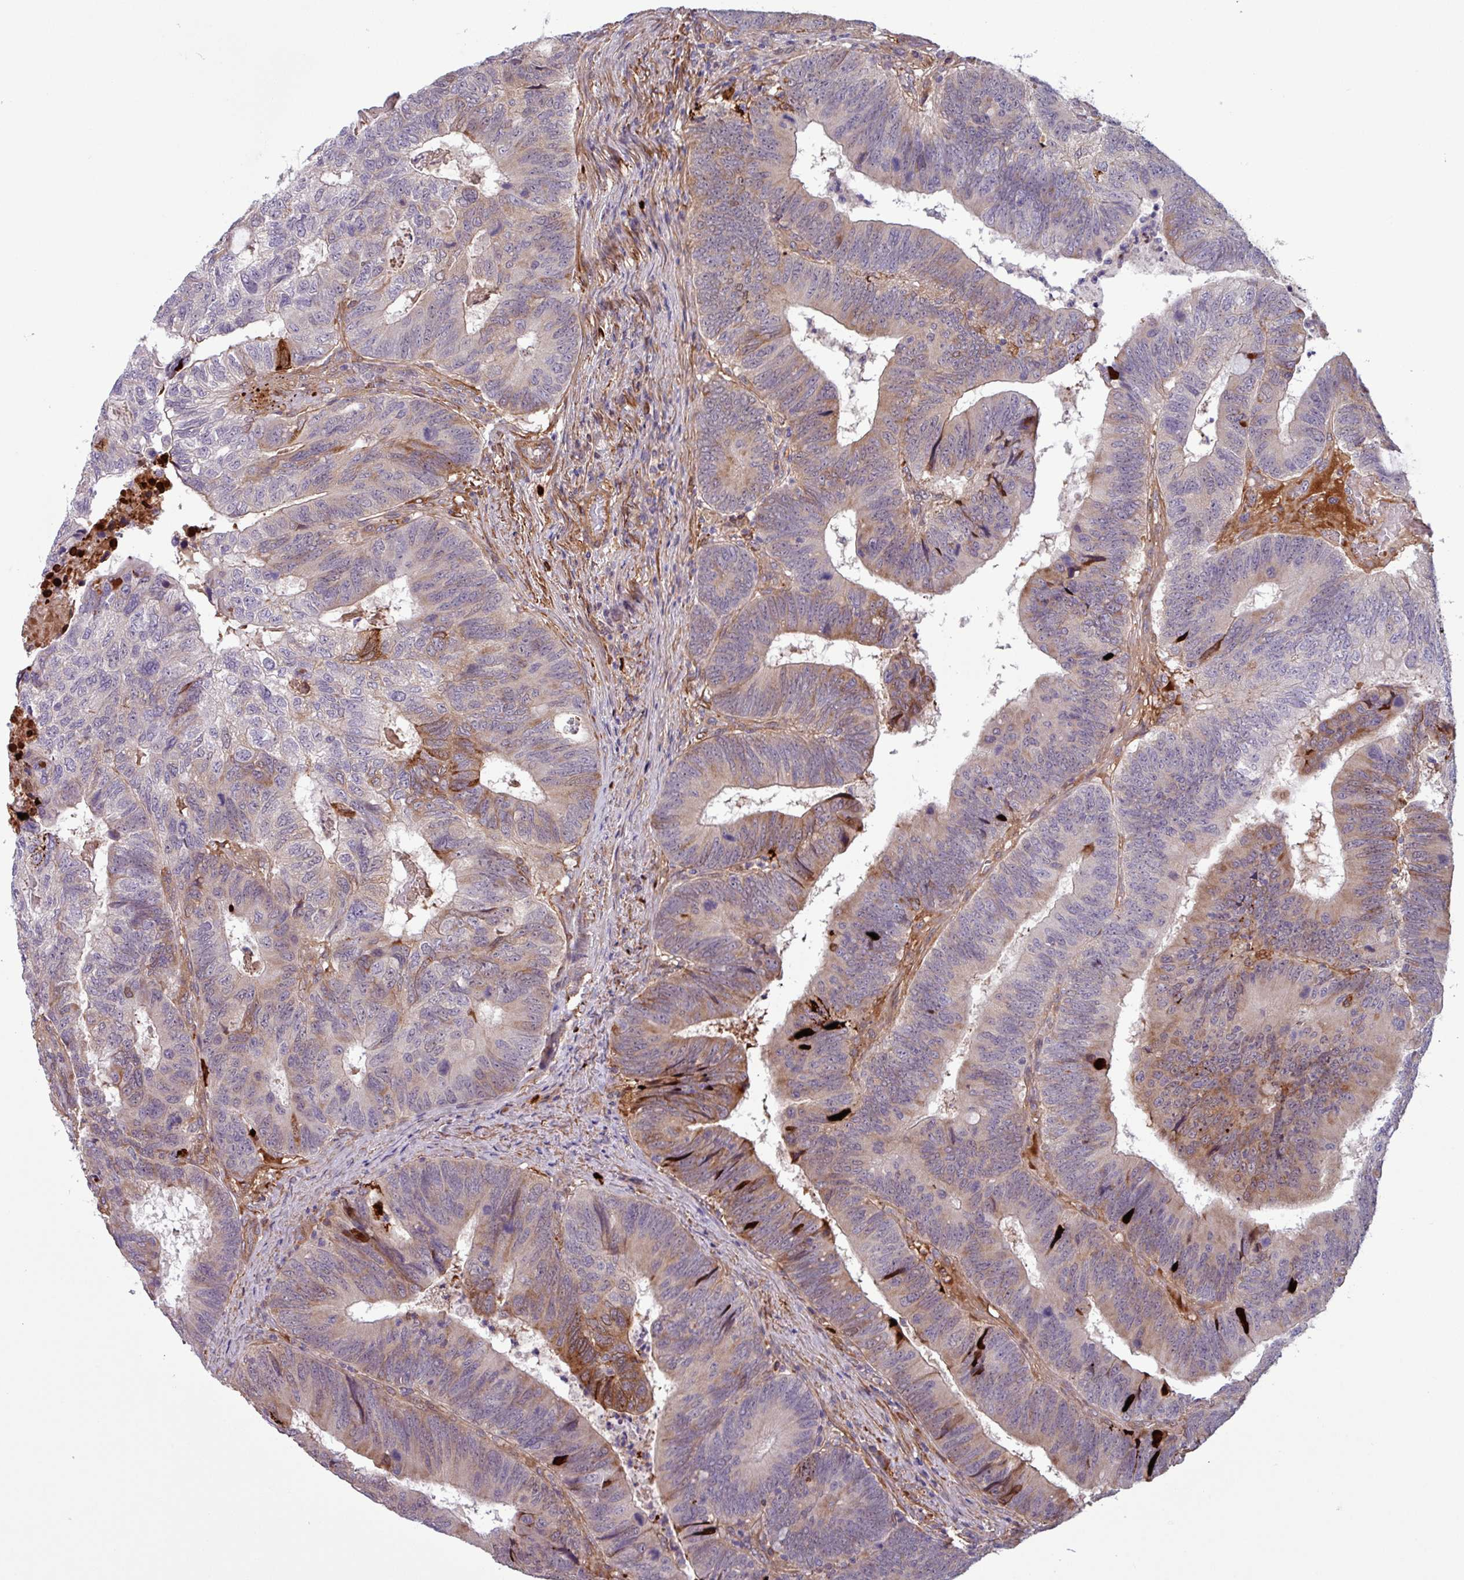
{"staining": {"intensity": "strong", "quantity": "<25%", "location": "cytoplasmic/membranous"}, "tissue": "colorectal cancer", "cell_type": "Tumor cells", "image_type": "cancer", "snomed": [{"axis": "morphology", "description": "Adenocarcinoma, NOS"}, {"axis": "topography", "description": "Colon"}], "caption": "There is medium levels of strong cytoplasmic/membranous positivity in tumor cells of colorectal cancer (adenocarcinoma), as demonstrated by immunohistochemical staining (brown color).", "gene": "PCED1A", "patient": {"sex": "female", "age": 67}}